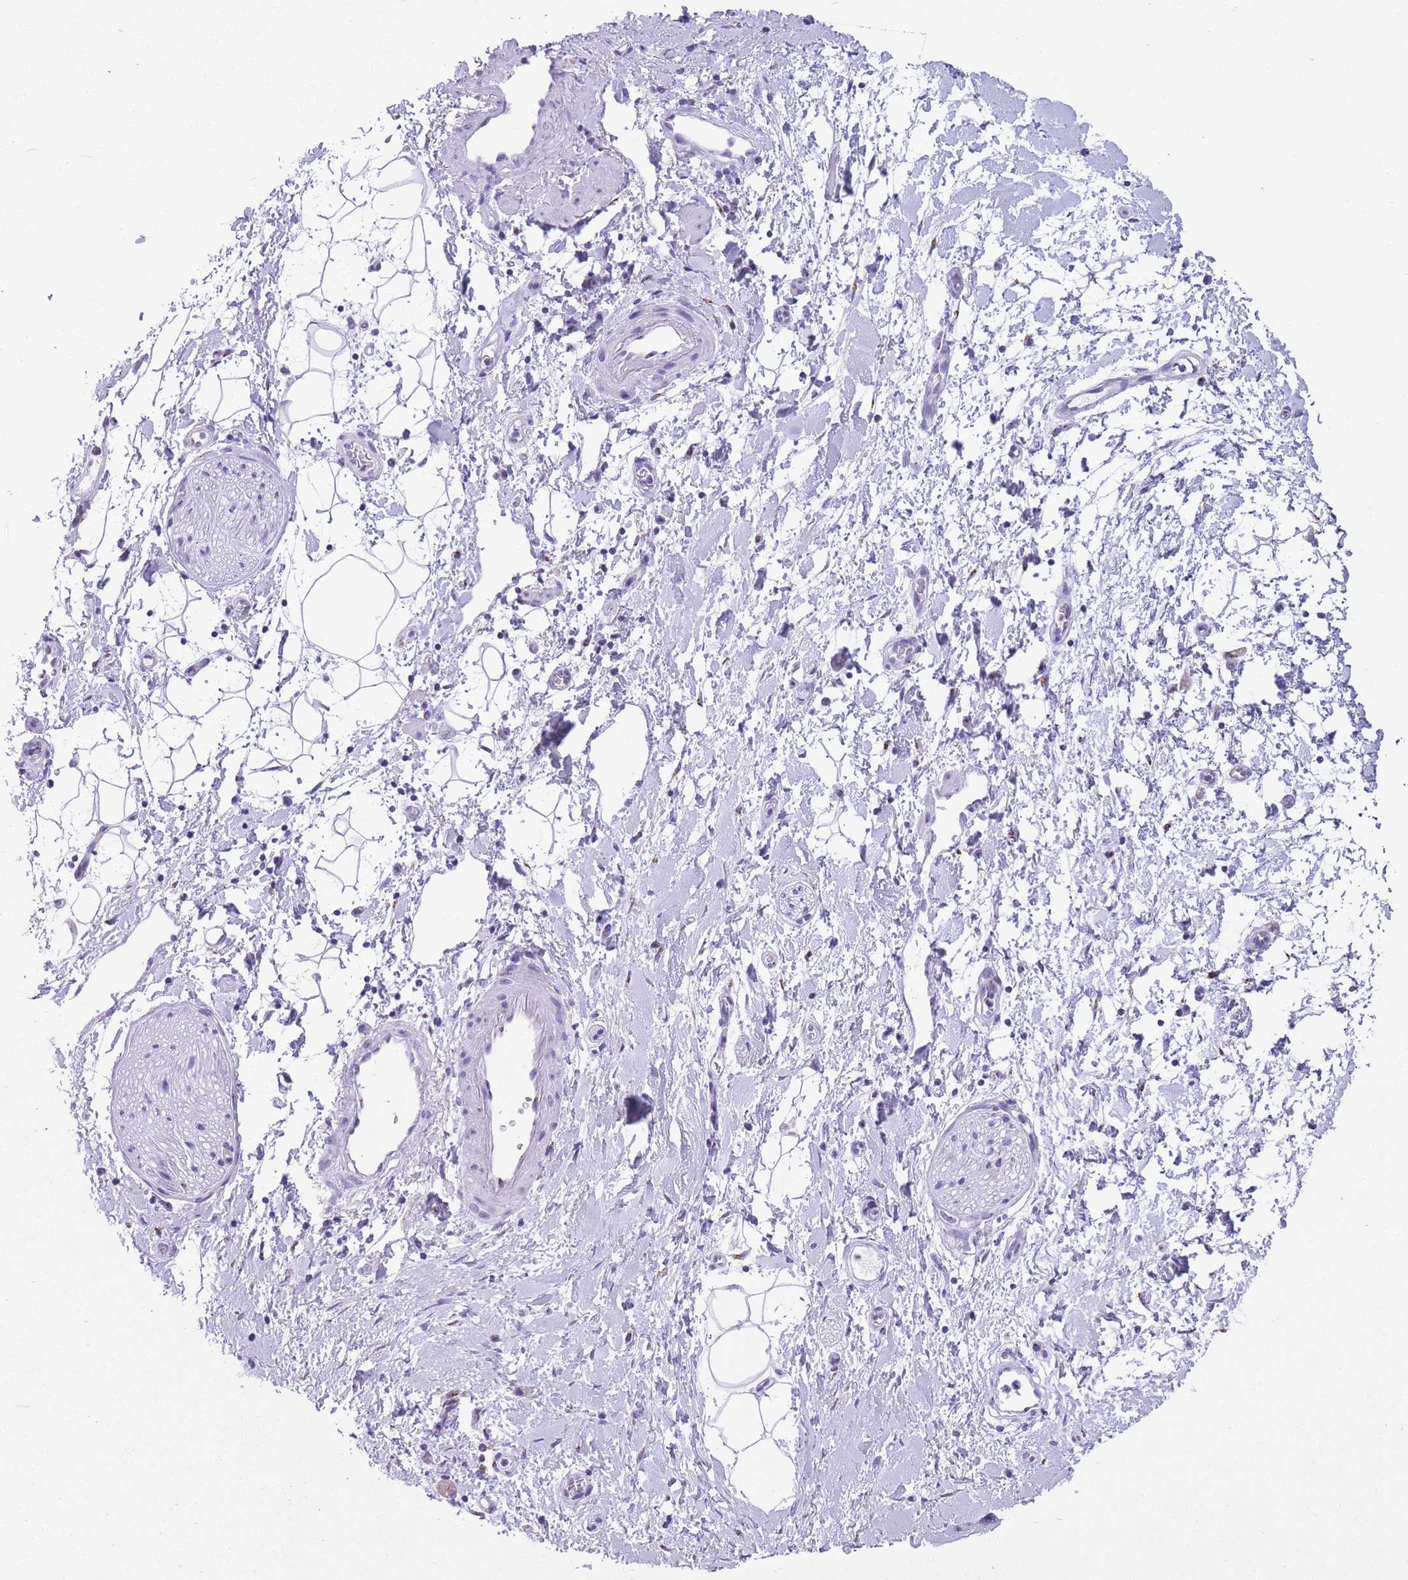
{"staining": {"intensity": "negative", "quantity": "none", "location": "none"}, "tissue": "adipose tissue", "cell_type": "Adipocytes", "image_type": "normal", "snomed": [{"axis": "morphology", "description": "Normal tissue, NOS"}, {"axis": "morphology", "description": "Adenocarcinoma, NOS"}, {"axis": "topography", "description": "Pancreas"}, {"axis": "topography", "description": "Peripheral nerve tissue"}], "caption": "Normal adipose tissue was stained to show a protein in brown. There is no significant staining in adipocytes. (Stains: DAB IHC with hematoxylin counter stain, Microscopy: brightfield microscopy at high magnification).", "gene": "B4GALT2", "patient": {"sex": "female", "age": 77}}